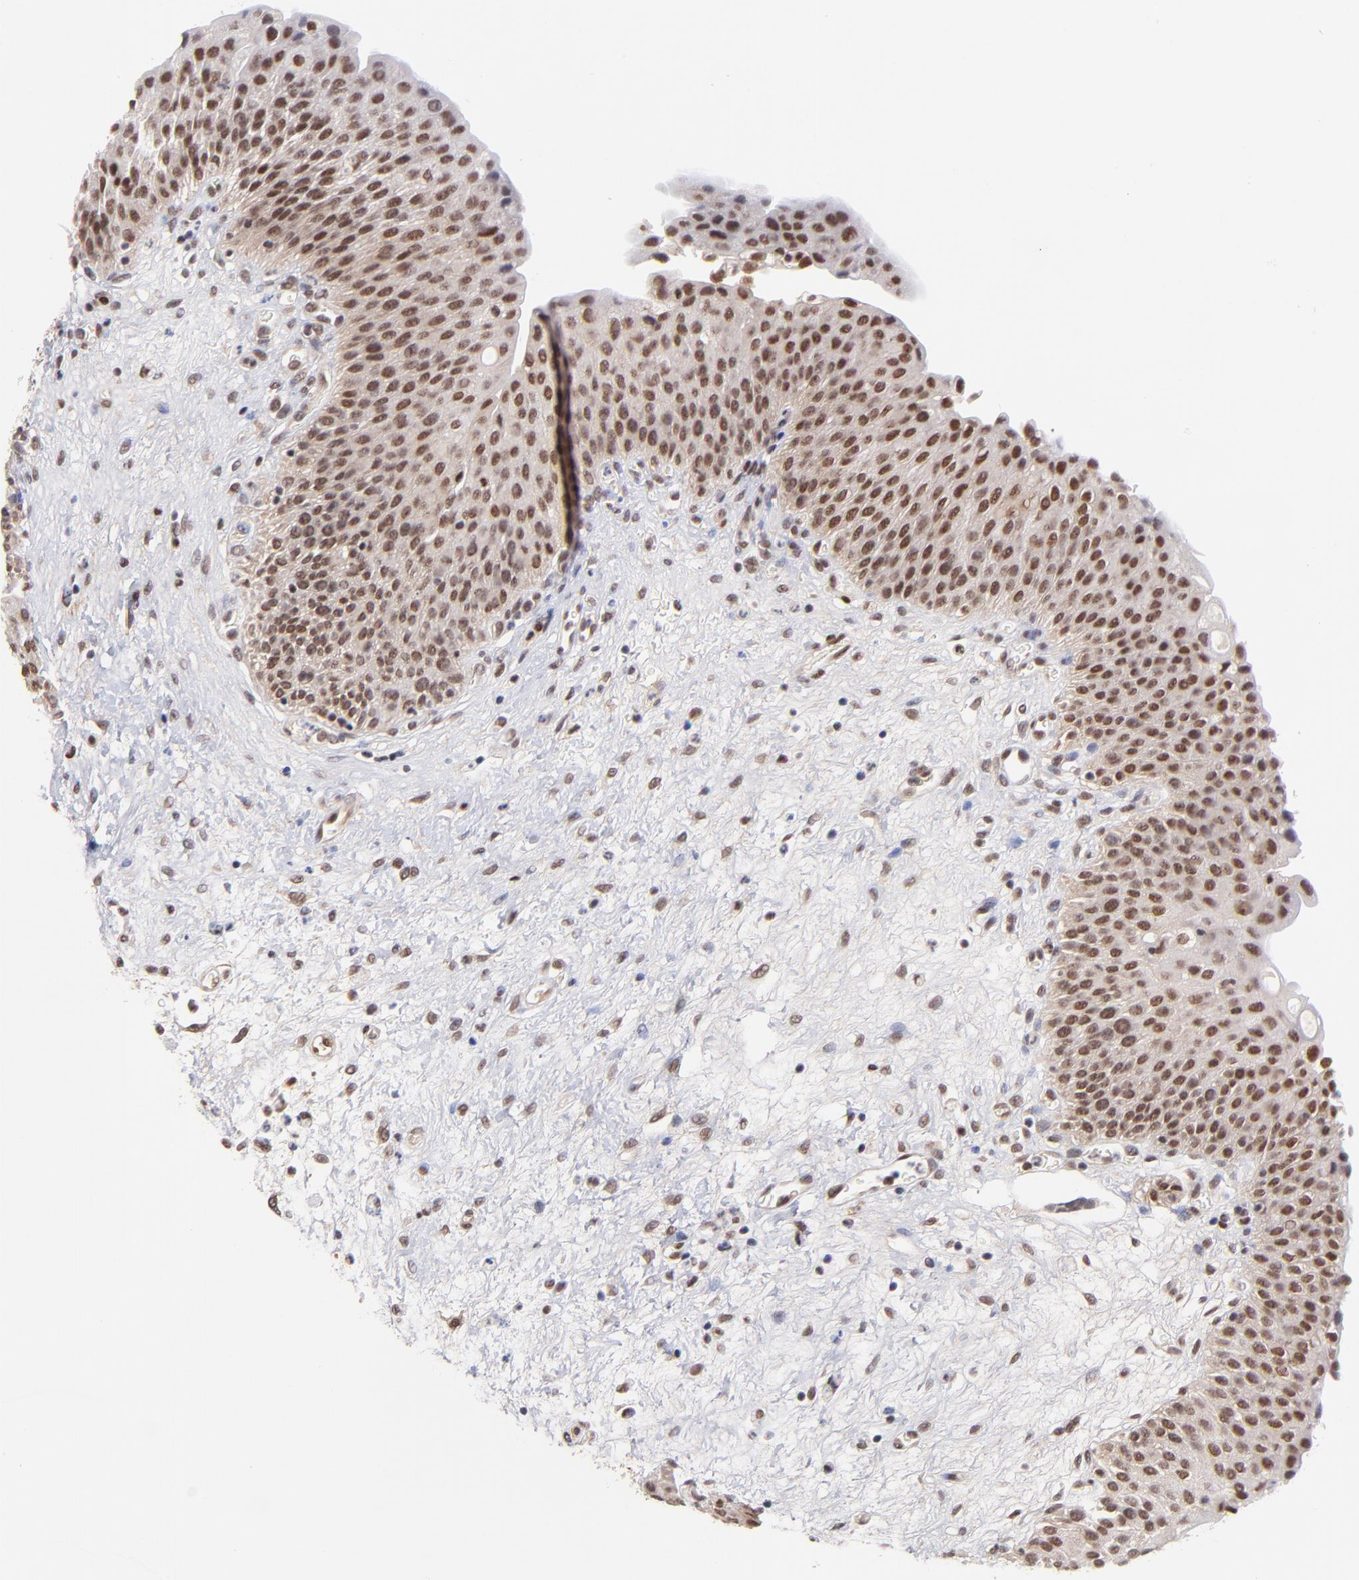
{"staining": {"intensity": "strong", "quantity": ">75%", "location": "nuclear"}, "tissue": "urinary bladder", "cell_type": "Urothelial cells", "image_type": "normal", "snomed": [{"axis": "morphology", "description": "Normal tissue, NOS"}, {"axis": "morphology", "description": "Dysplasia, NOS"}, {"axis": "topography", "description": "Urinary bladder"}], "caption": "Urinary bladder stained with immunohistochemistry (IHC) reveals strong nuclear positivity in approximately >75% of urothelial cells. The staining is performed using DAB brown chromogen to label protein expression. The nuclei are counter-stained blue using hematoxylin.", "gene": "MIDEAS", "patient": {"sex": "male", "age": 35}}